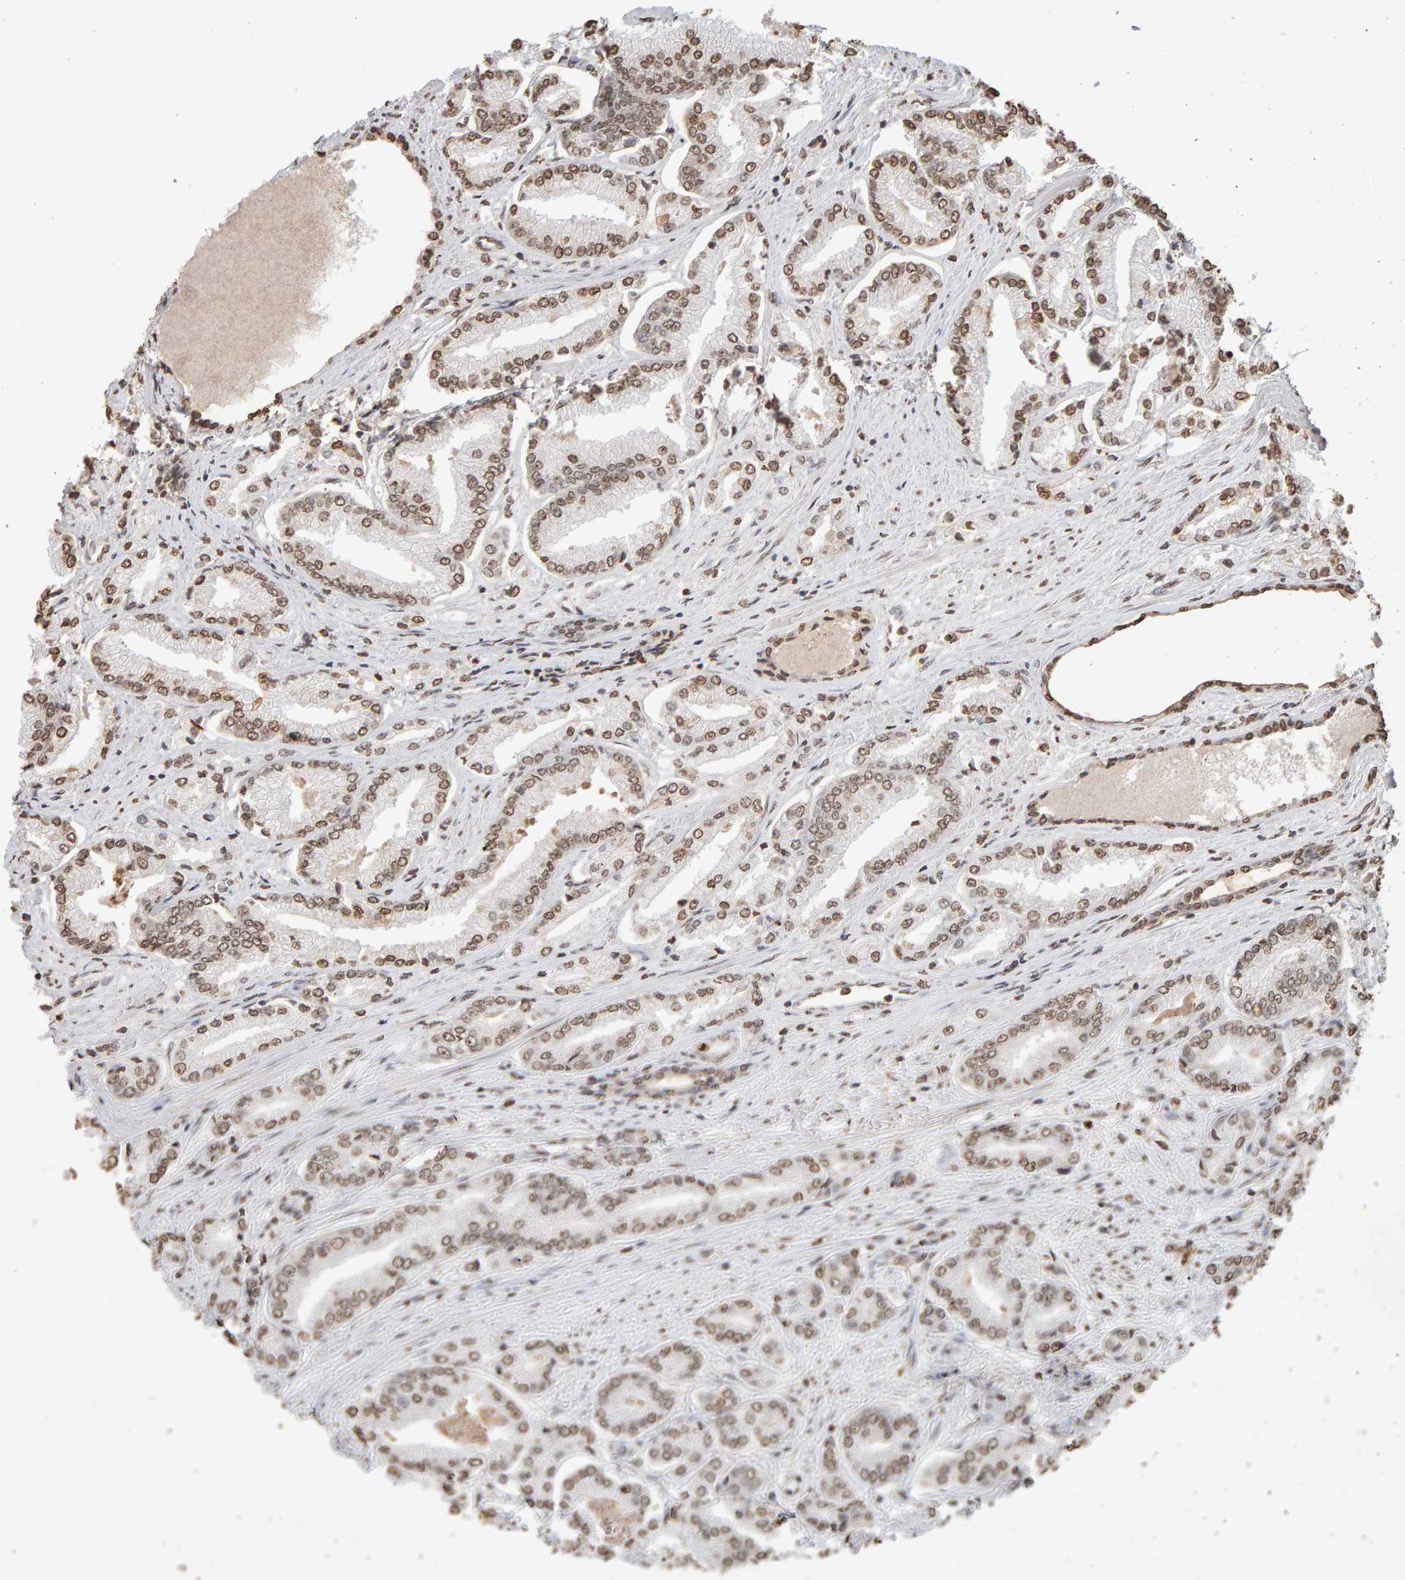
{"staining": {"intensity": "weak", "quantity": ">75%", "location": "nuclear"}, "tissue": "prostate cancer", "cell_type": "Tumor cells", "image_type": "cancer", "snomed": [{"axis": "morphology", "description": "Adenocarcinoma, Low grade"}, {"axis": "topography", "description": "Prostate"}], "caption": "This is a micrograph of immunohistochemistry (IHC) staining of prostate cancer, which shows weak staining in the nuclear of tumor cells.", "gene": "DNAJB5", "patient": {"sex": "male", "age": 52}}